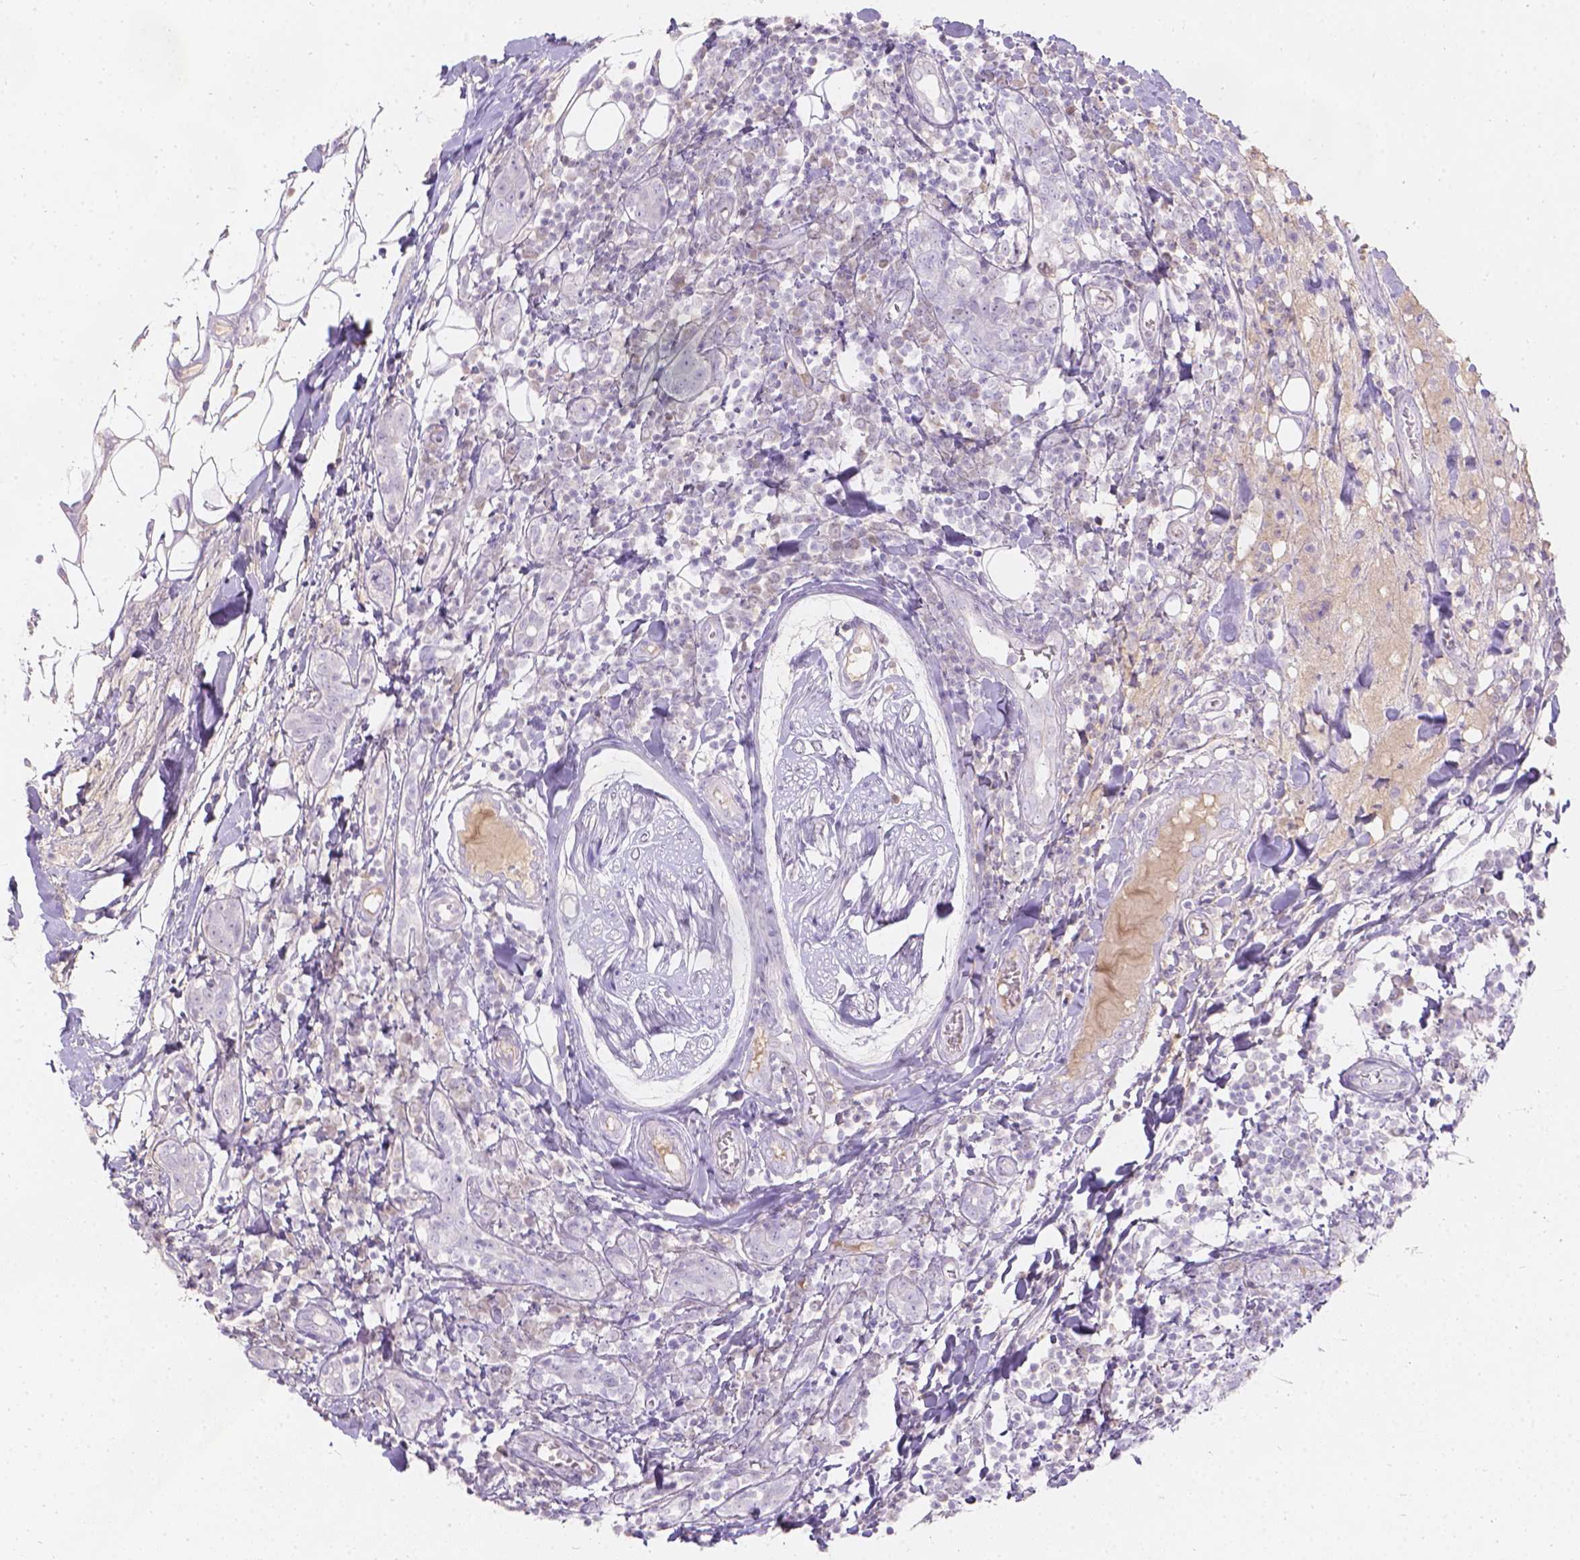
{"staining": {"intensity": "negative", "quantity": "none", "location": "none"}, "tissue": "breast cancer", "cell_type": "Tumor cells", "image_type": "cancer", "snomed": [{"axis": "morphology", "description": "Duct carcinoma"}, {"axis": "topography", "description": "Breast"}], "caption": "Immunohistochemistry of human breast cancer (invasive ductal carcinoma) exhibits no expression in tumor cells.", "gene": "GAL3ST2", "patient": {"sex": "female", "age": 30}}